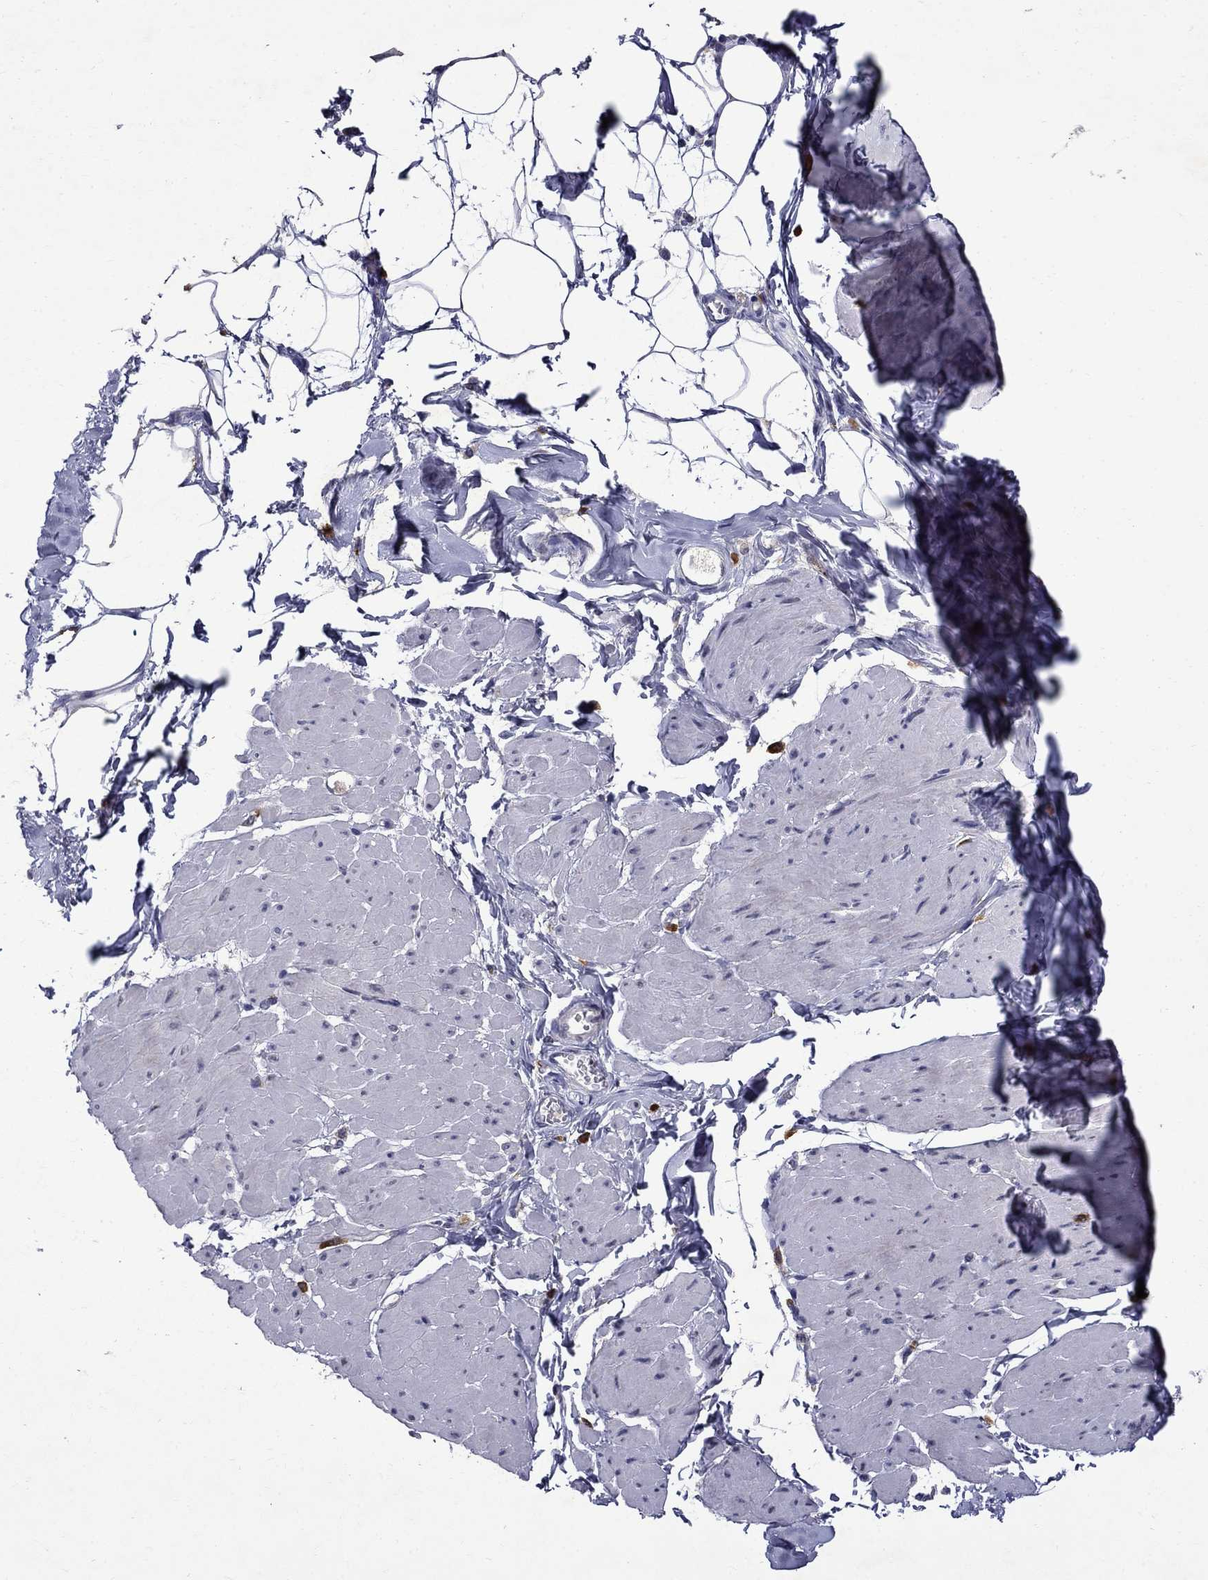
{"staining": {"intensity": "negative", "quantity": "none", "location": "none"}, "tissue": "smooth muscle", "cell_type": "Smooth muscle cells", "image_type": "normal", "snomed": [{"axis": "morphology", "description": "Normal tissue, NOS"}, {"axis": "topography", "description": "Adipose tissue"}, {"axis": "topography", "description": "Smooth muscle"}, {"axis": "topography", "description": "Peripheral nerve tissue"}], "caption": "This image is of benign smooth muscle stained with immunohistochemistry (IHC) to label a protein in brown with the nuclei are counter-stained blue. There is no staining in smooth muscle cells. The staining was performed using DAB to visualize the protein expression in brown, while the nuclei were stained in blue with hematoxylin (Magnification: 20x).", "gene": "STAB2", "patient": {"sex": "male", "age": 83}}